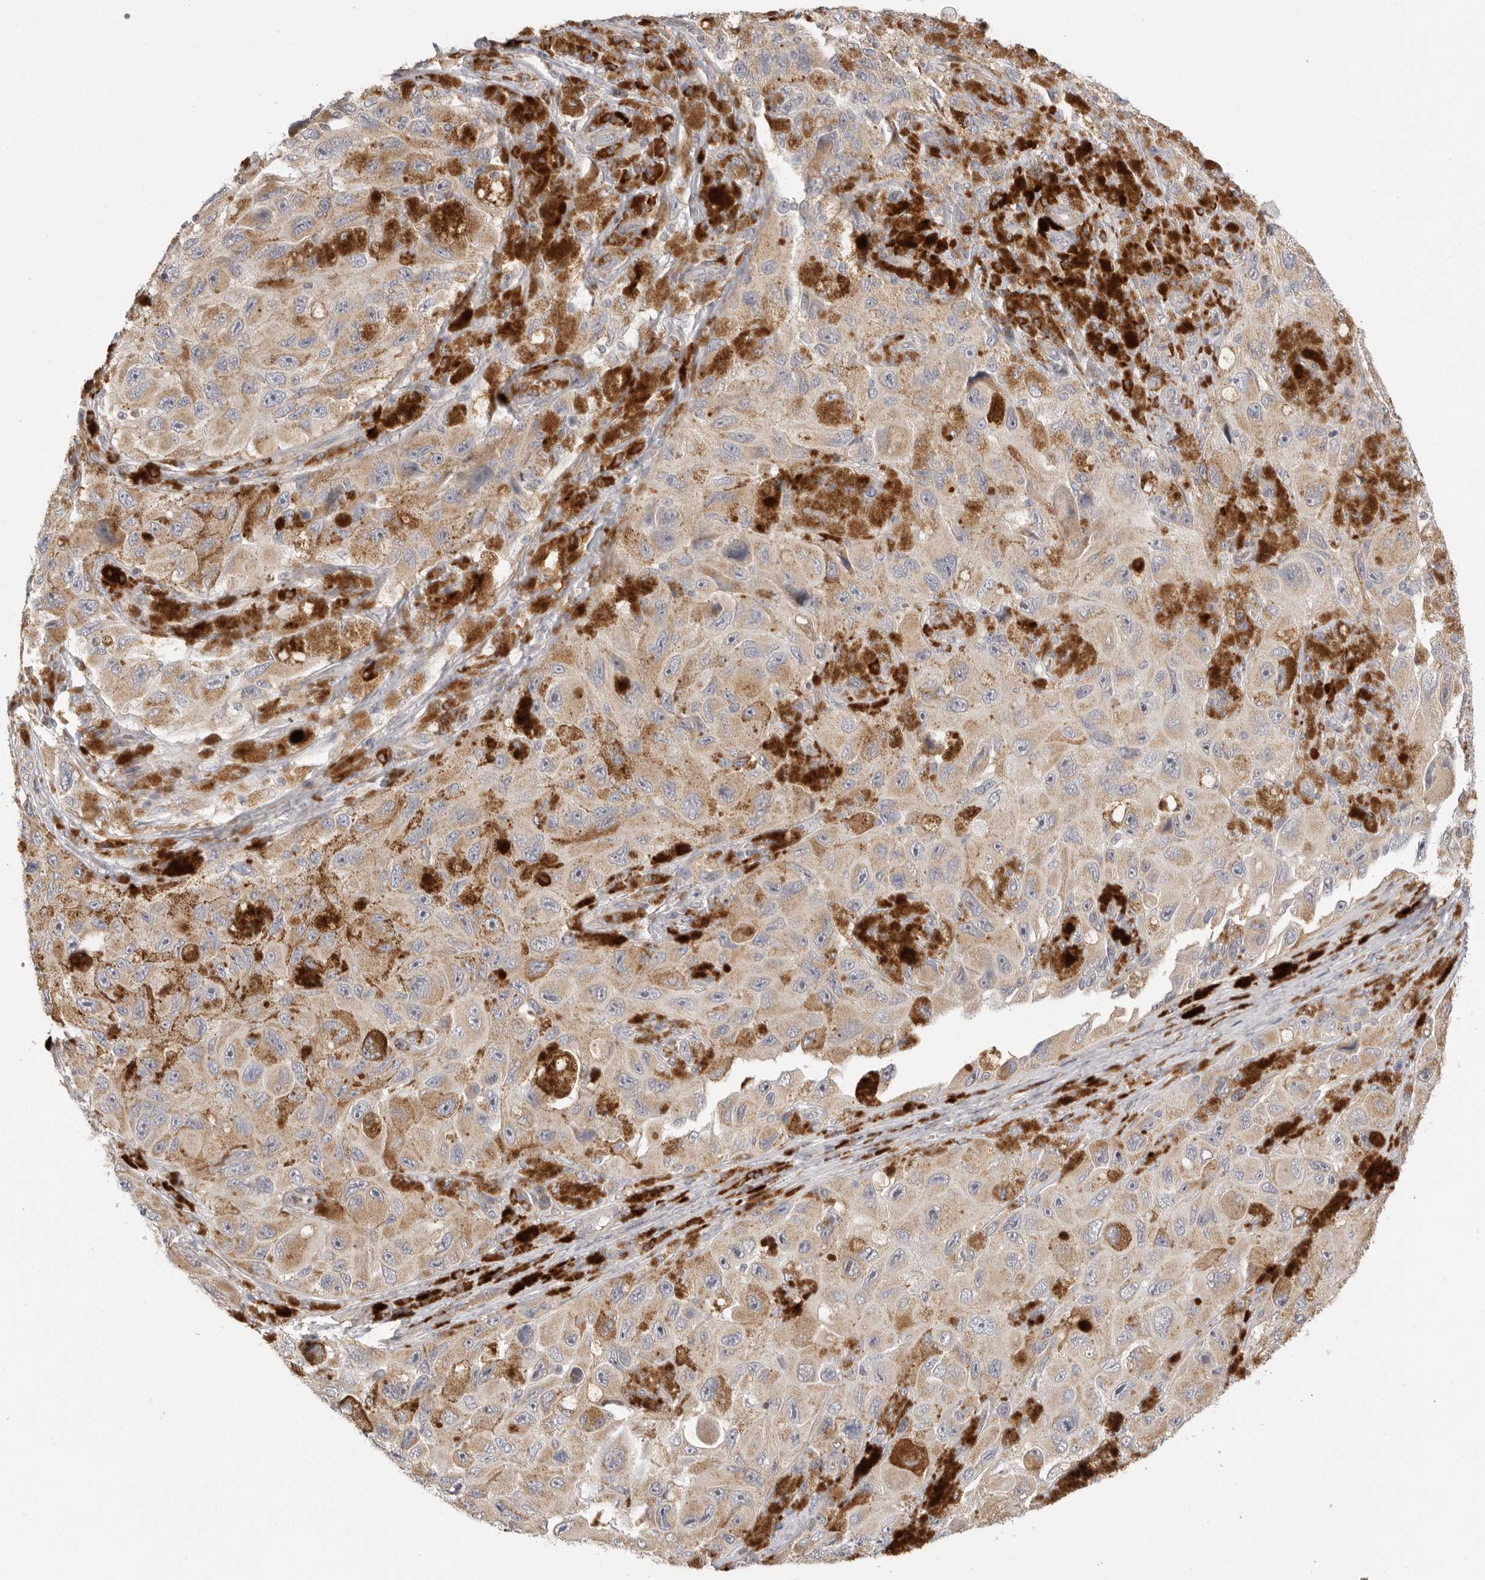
{"staining": {"intensity": "weak", "quantity": ">75%", "location": "cytoplasmic/membranous"}, "tissue": "melanoma", "cell_type": "Tumor cells", "image_type": "cancer", "snomed": [{"axis": "morphology", "description": "Malignant melanoma, NOS"}, {"axis": "topography", "description": "Skin"}], "caption": "Immunohistochemical staining of malignant melanoma demonstrates low levels of weak cytoplasmic/membranous protein positivity in approximately >75% of tumor cells.", "gene": "USH1C", "patient": {"sex": "female", "age": 73}}